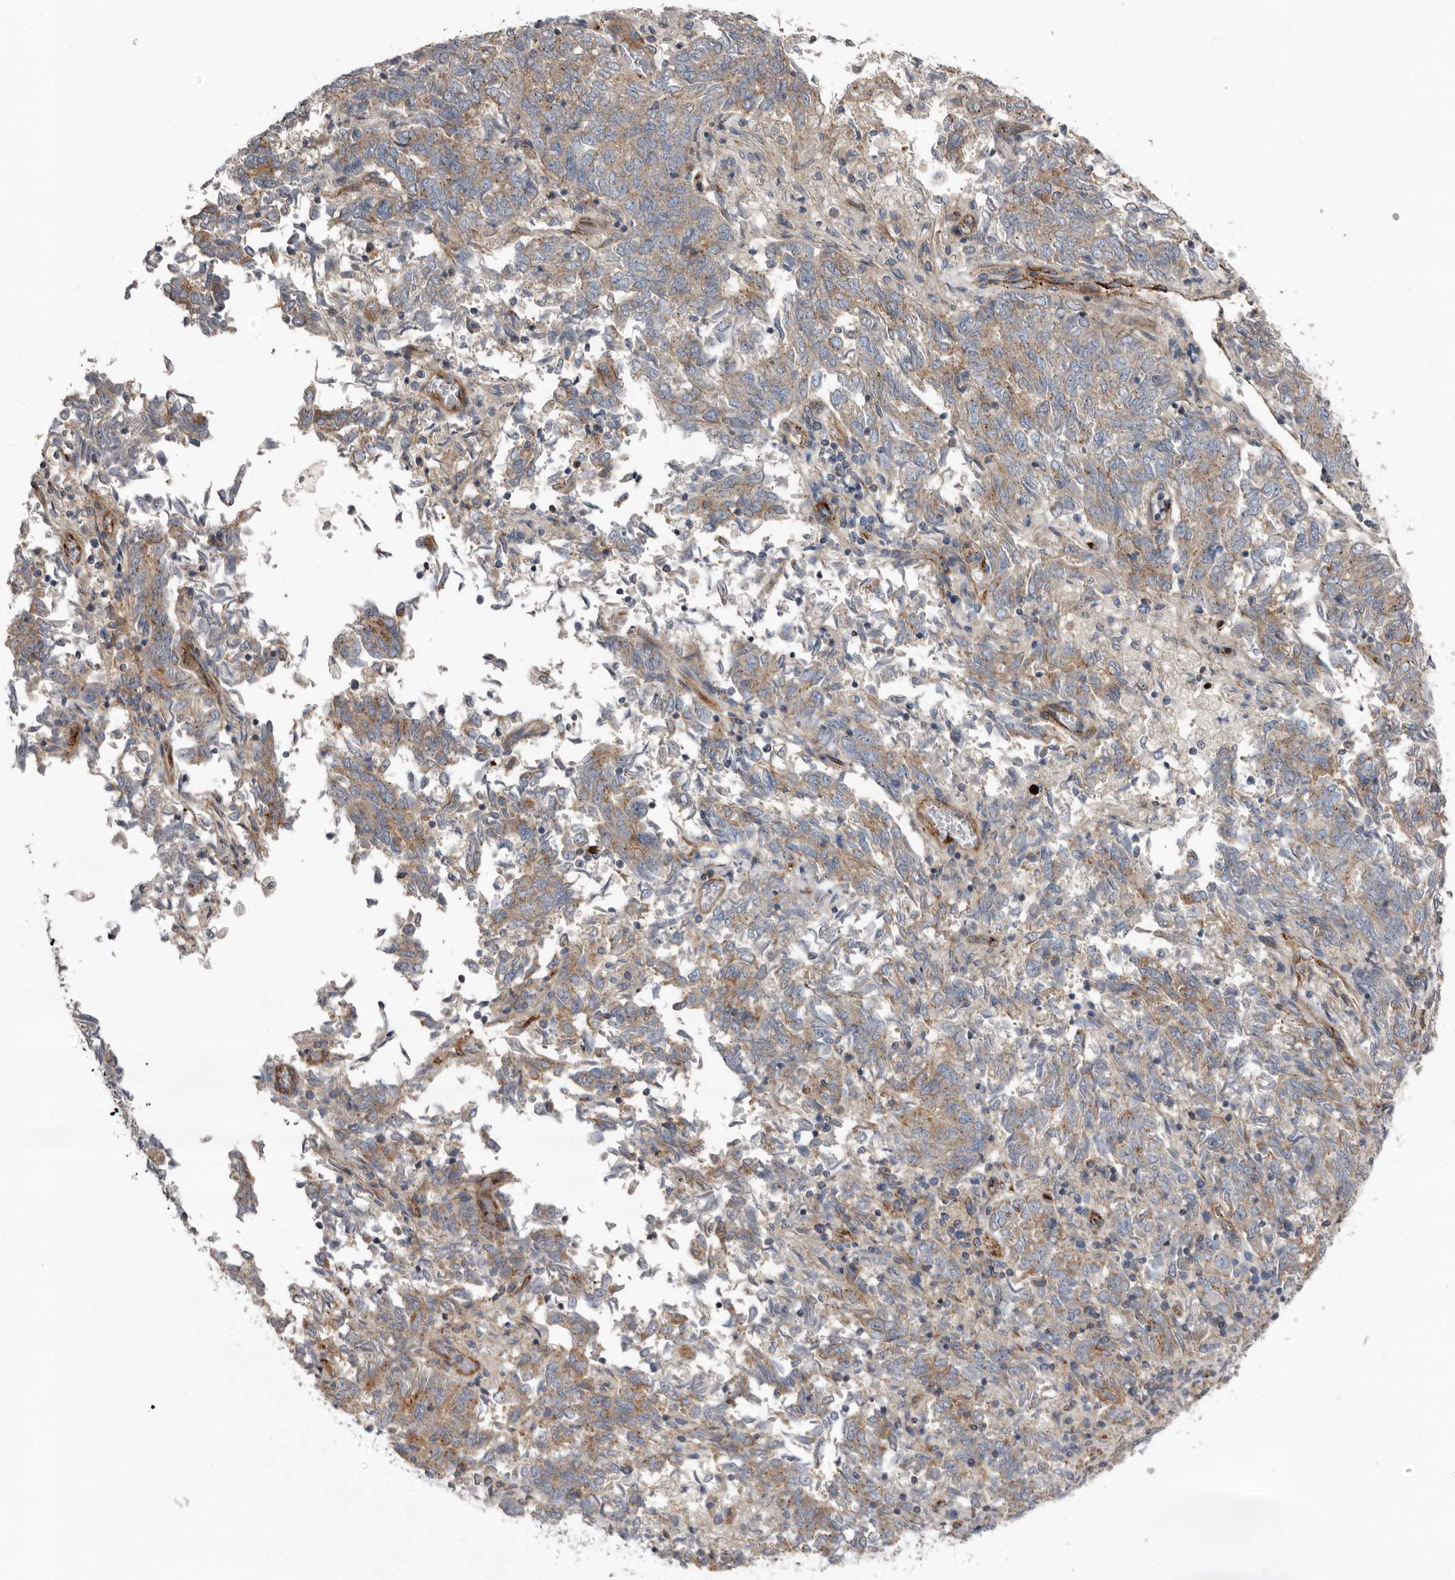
{"staining": {"intensity": "weak", "quantity": ">75%", "location": "cytoplasmic/membranous"}, "tissue": "endometrial cancer", "cell_type": "Tumor cells", "image_type": "cancer", "snomed": [{"axis": "morphology", "description": "Adenocarcinoma, NOS"}, {"axis": "topography", "description": "Endometrium"}], "caption": "Adenocarcinoma (endometrial) tissue displays weak cytoplasmic/membranous staining in approximately >75% of tumor cells, visualized by immunohistochemistry.", "gene": "LUZP1", "patient": {"sex": "female", "age": 80}}